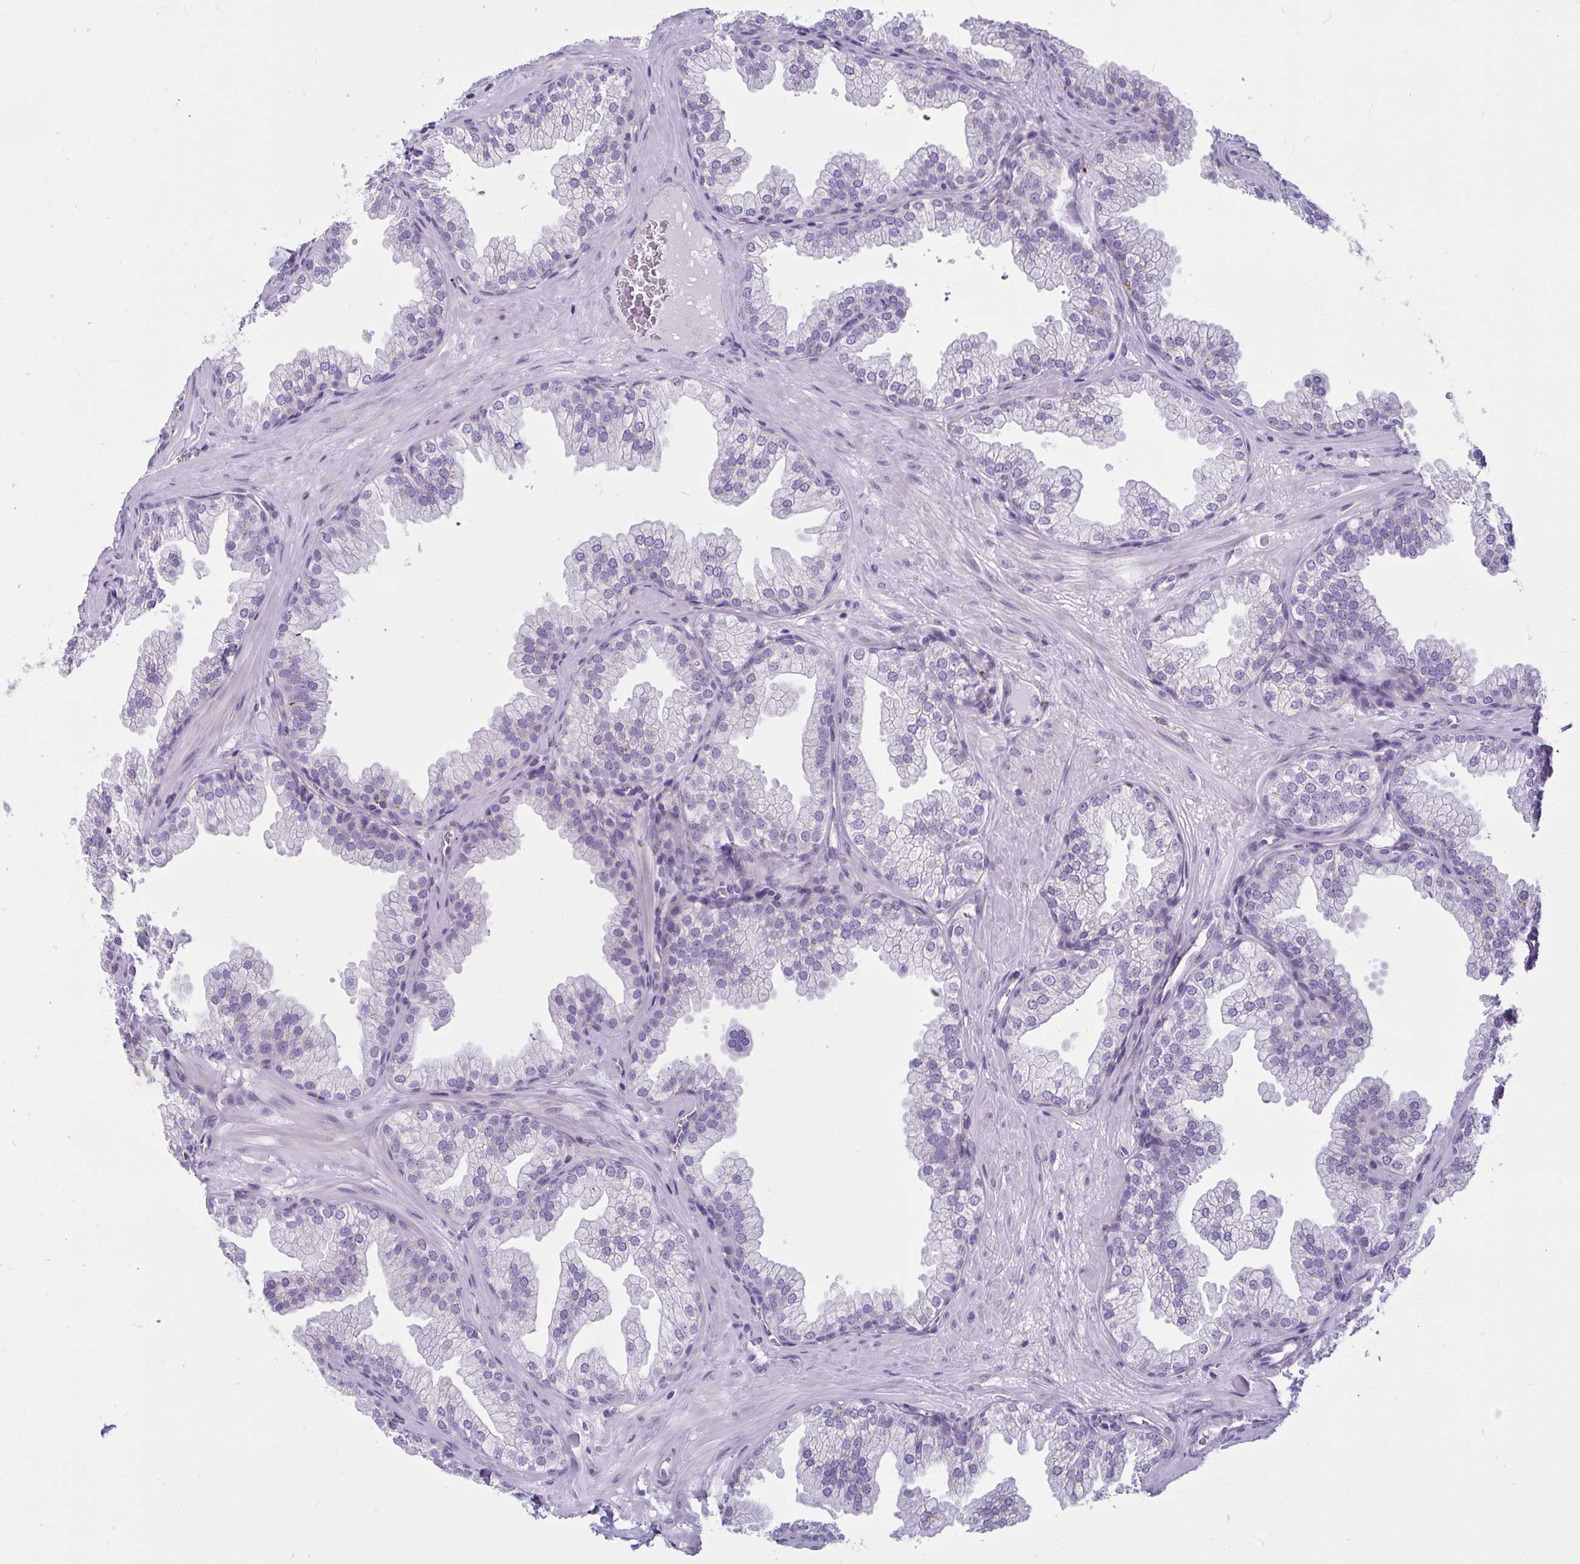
{"staining": {"intensity": "negative", "quantity": "none", "location": "none"}, "tissue": "prostate", "cell_type": "Glandular cells", "image_type": "normal", "snomed": [{"axis": "morphology", "description": "Normal tissue, NOS"}, {"axis": "topography", "description": "Prostate"}], "caption": "There is no significant positivity in glandular cells of prostate. (DAB IHC, high magnification).", "gene": "CTSZ", "patient": {"sex": "male", "age": 37}}